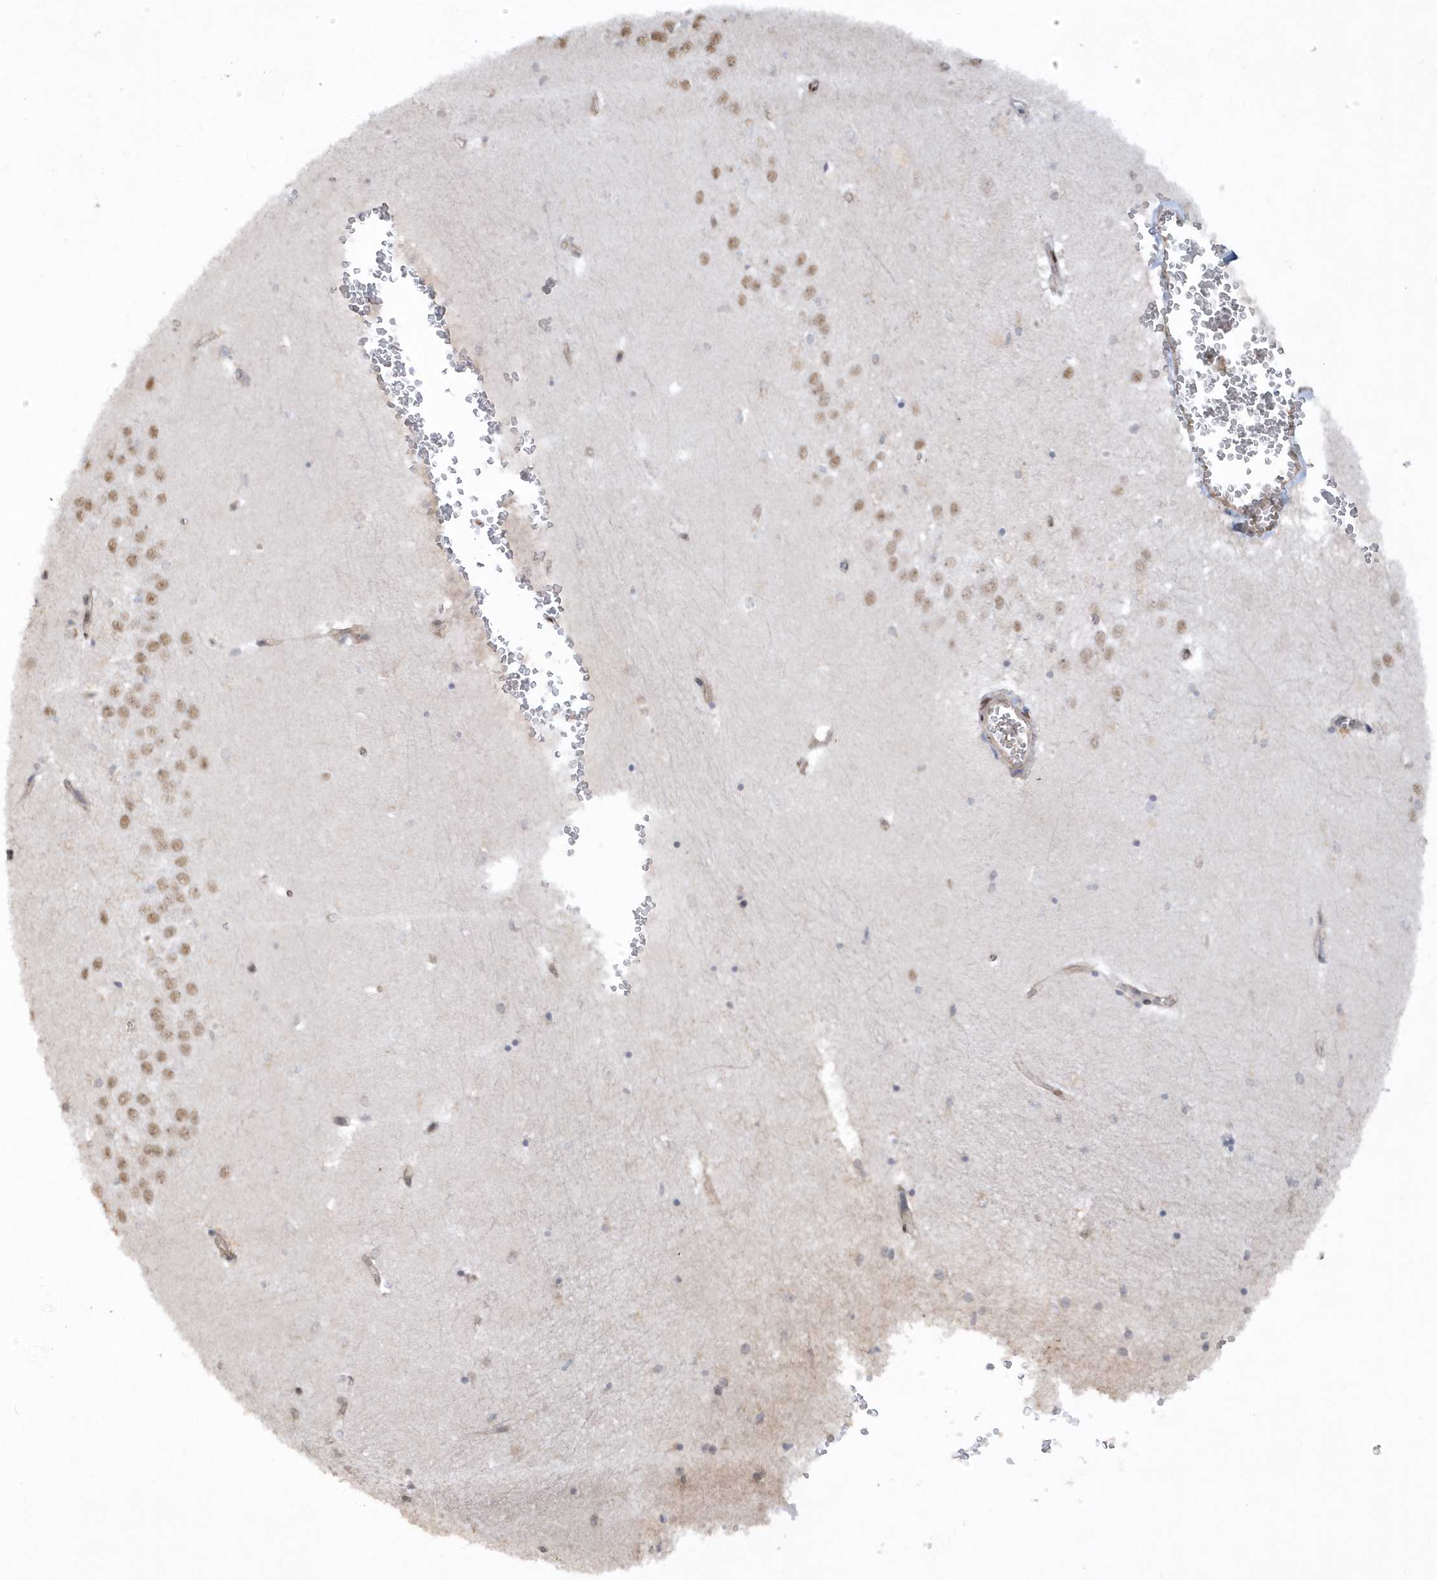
{"staining": {"intensity": "negative", "quantity": "none", "location": "none"}, "tissue": "hippocampus", "cell_type": "Glial cells", "image_type": "normal", "snomed": [{"axis": "morphology", "description": "Normal tissue, NOS"}, {"axis": "topography", "description": "Hippocampus"}], "caption": "Protein analysis of unremarkable hippocampus reveals no significant positivity in glial cells.", "gene": "RAI14", "patient": {"sex": "female", "age": 64}}